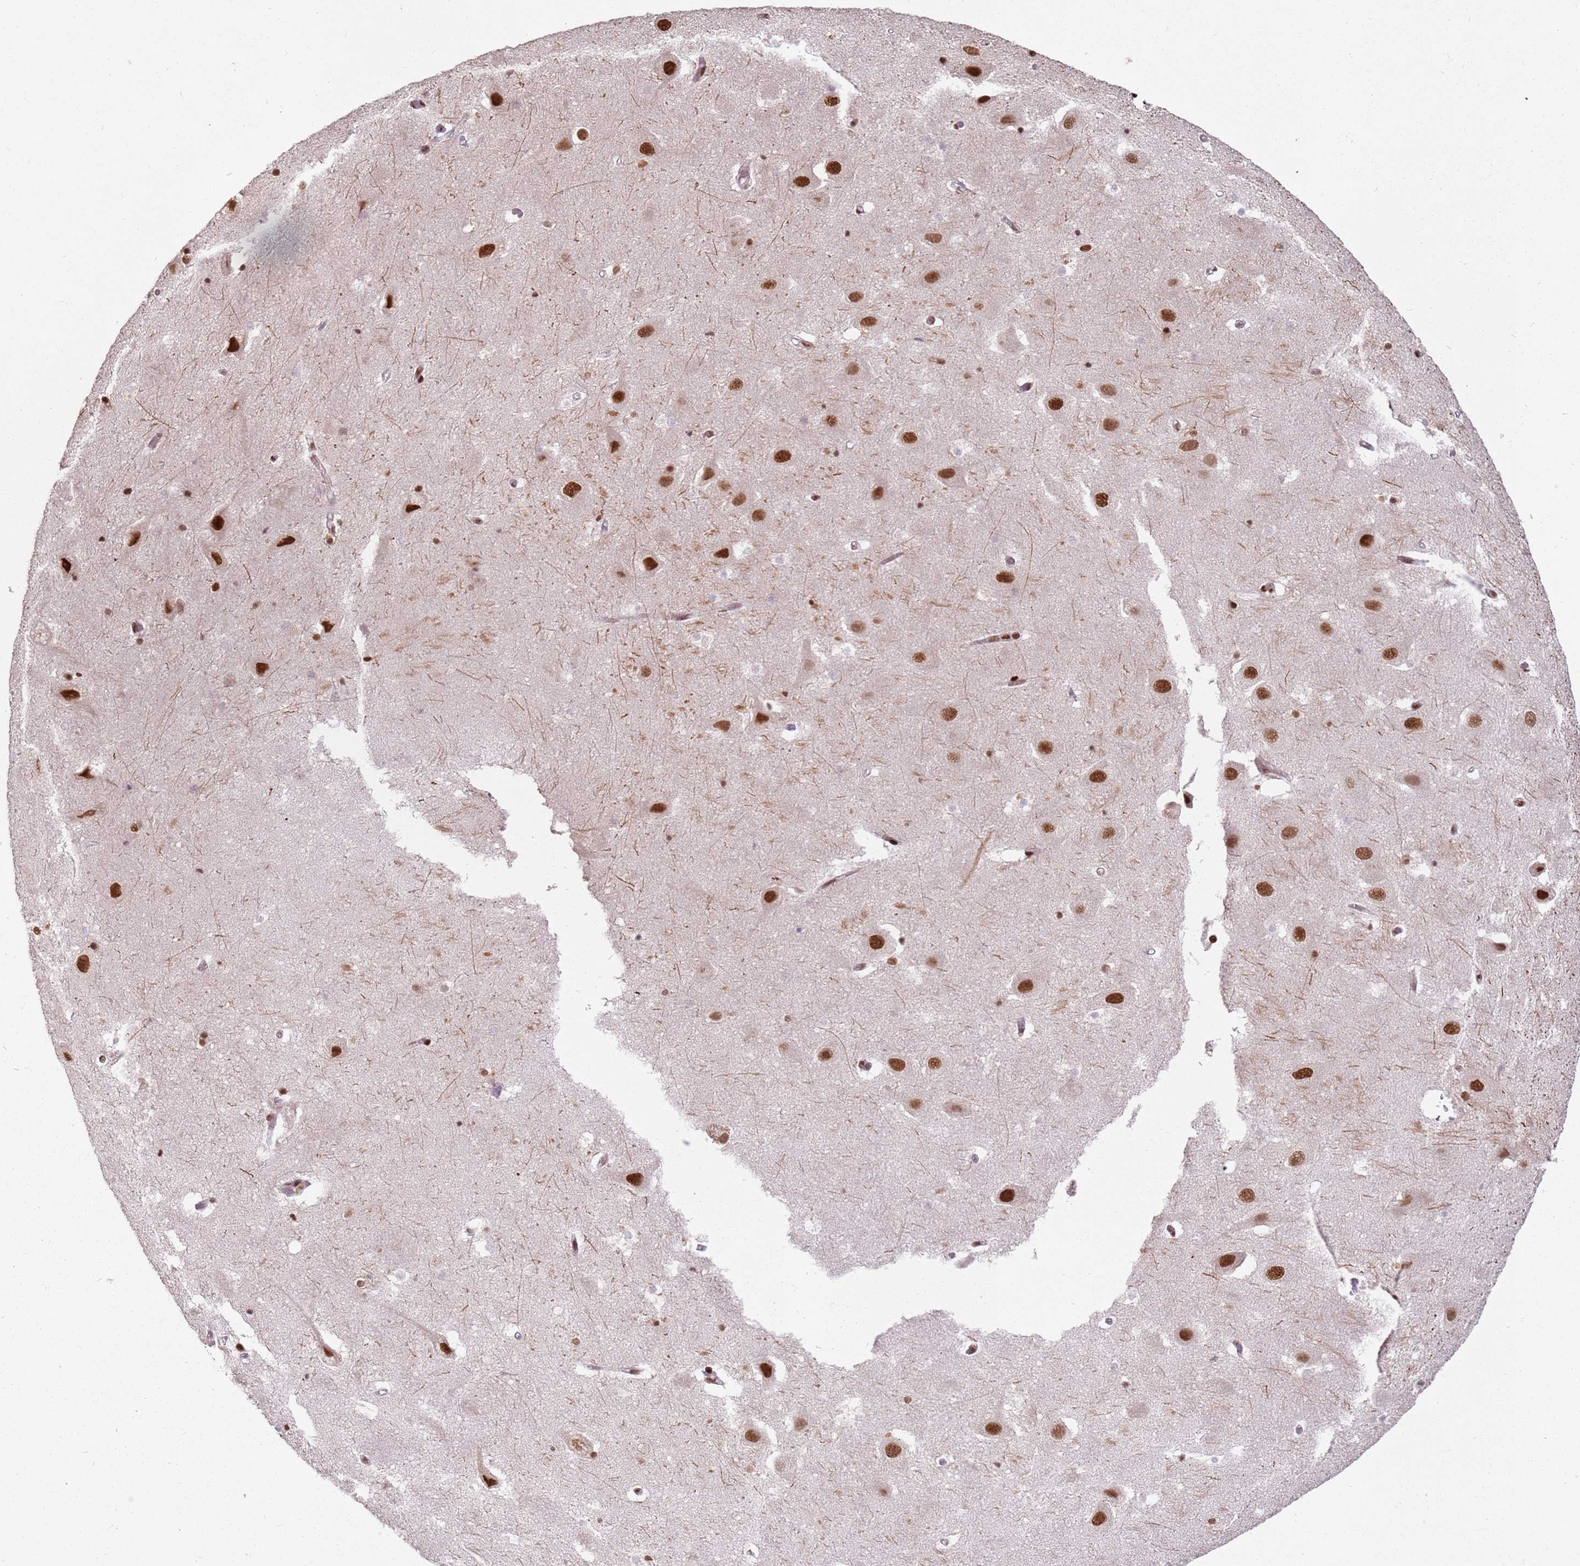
{"staining": {"intensity": "moderate", "quantity": "<25%", "location": "nuclear"}, "tissue": "hippocampus", "cell_type": "Glial cells", "image_type": "normal", "snomed": [{"axis": "morphology", "description": "Normal tissue, NOS"}, {"axis": "topography", "description": "Hippocampus"}], "caption": "DAB (3,3'-diaminobenzidine) immunohistochemical staining of unremarkable hippocampus reveals moderate nuclear protein expression in approximately <25% of glial cells.", "gene": "TENT4A", "patient": {"sex": "female", "age": 52}}